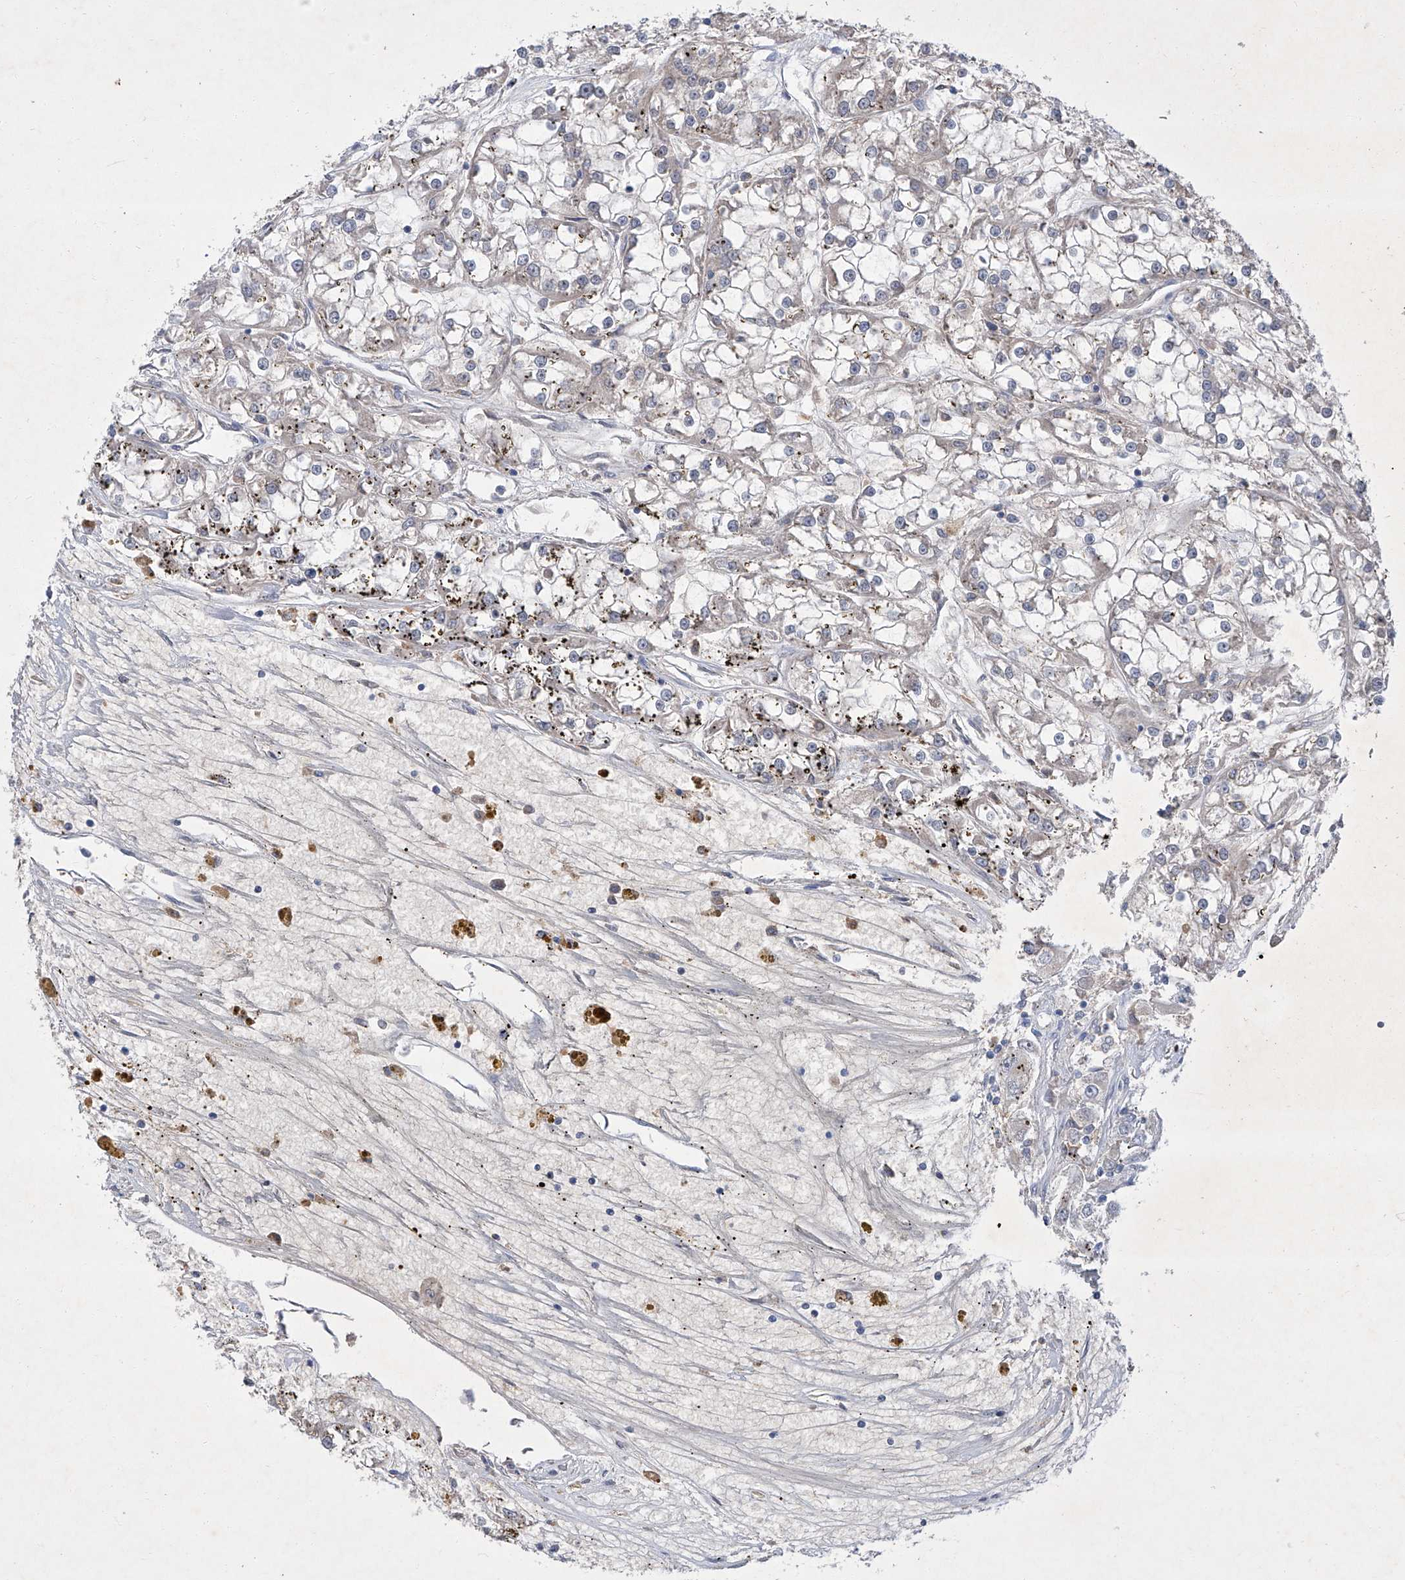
{"staining": {"intensity": "weak", "quantity": "<25%", "location": "cytoplasmic/membranous"}, "tissue": "renal cancer", "cell_type": "Tumor cells", "image_type": "cancer", "snomed": [{"axis": "morphology", "description": "Adenocarcinoma, NOS"}, {"axis": "topography", "description": "Kidney"}], "caption": "Micrograph shows no significant protein expression in tumor cells of renal adenocarcinoma.", "gene": "SBK2", "patient": {"sex": "female", "age": 52}}